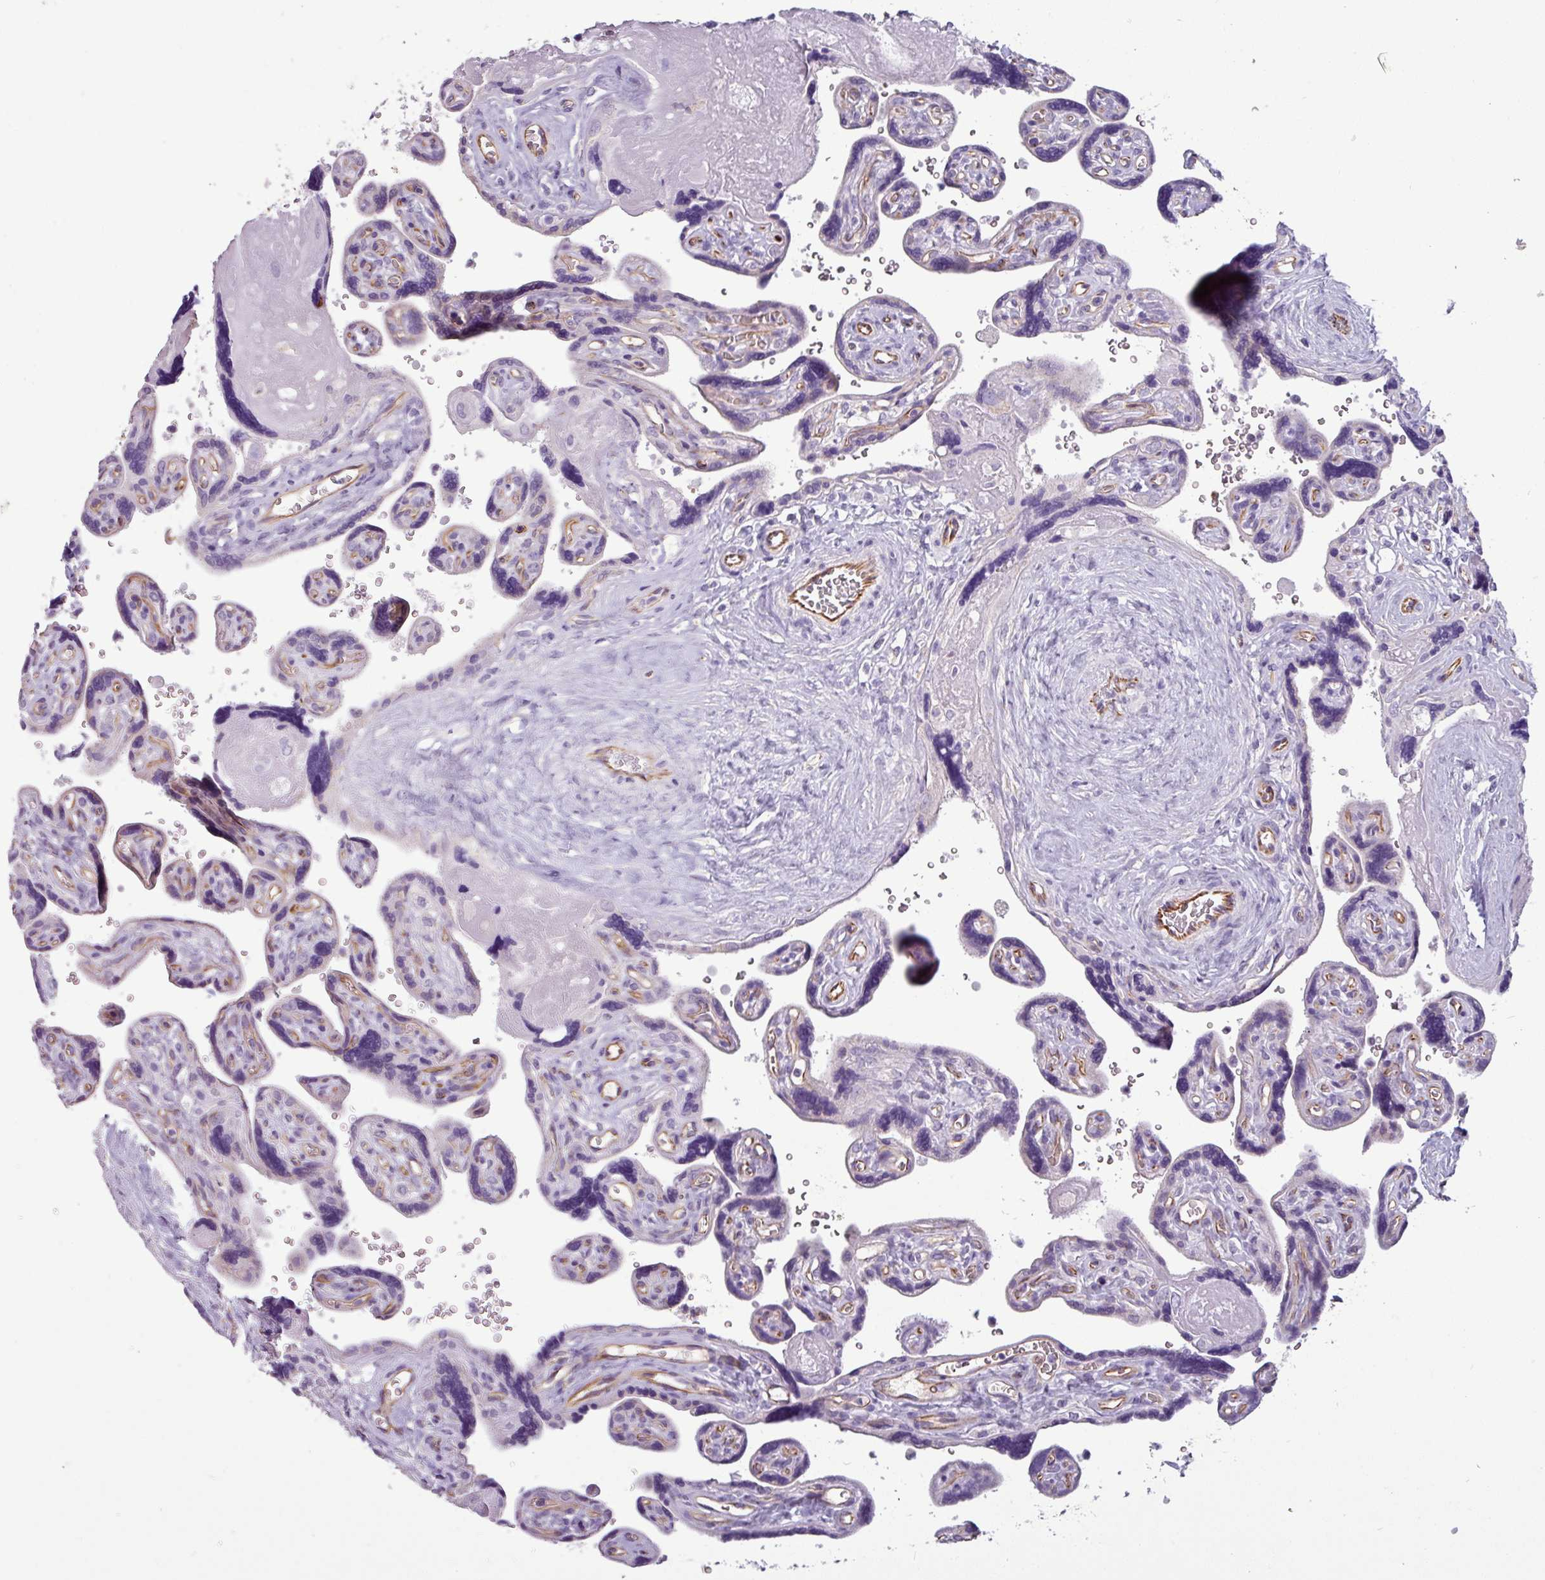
{"staining": {"intensity": "negative", "quantity": "none", "location": "none"}, "tissue": "placenta", "cell_type": "Trophoblastic cells", "image_type": "normal", "snomed": [{"axis": "morphology", "description": "Normal tissue, NOS"}, {"axis": "topography", "description": "Placenta"}], "caption": "Immunohistochemistry (IHC) of normal placenta demonstrates no staining in trophoblastic cells.", "gene": "CD8A", "patient": {"sex": "female", "age": 39}}